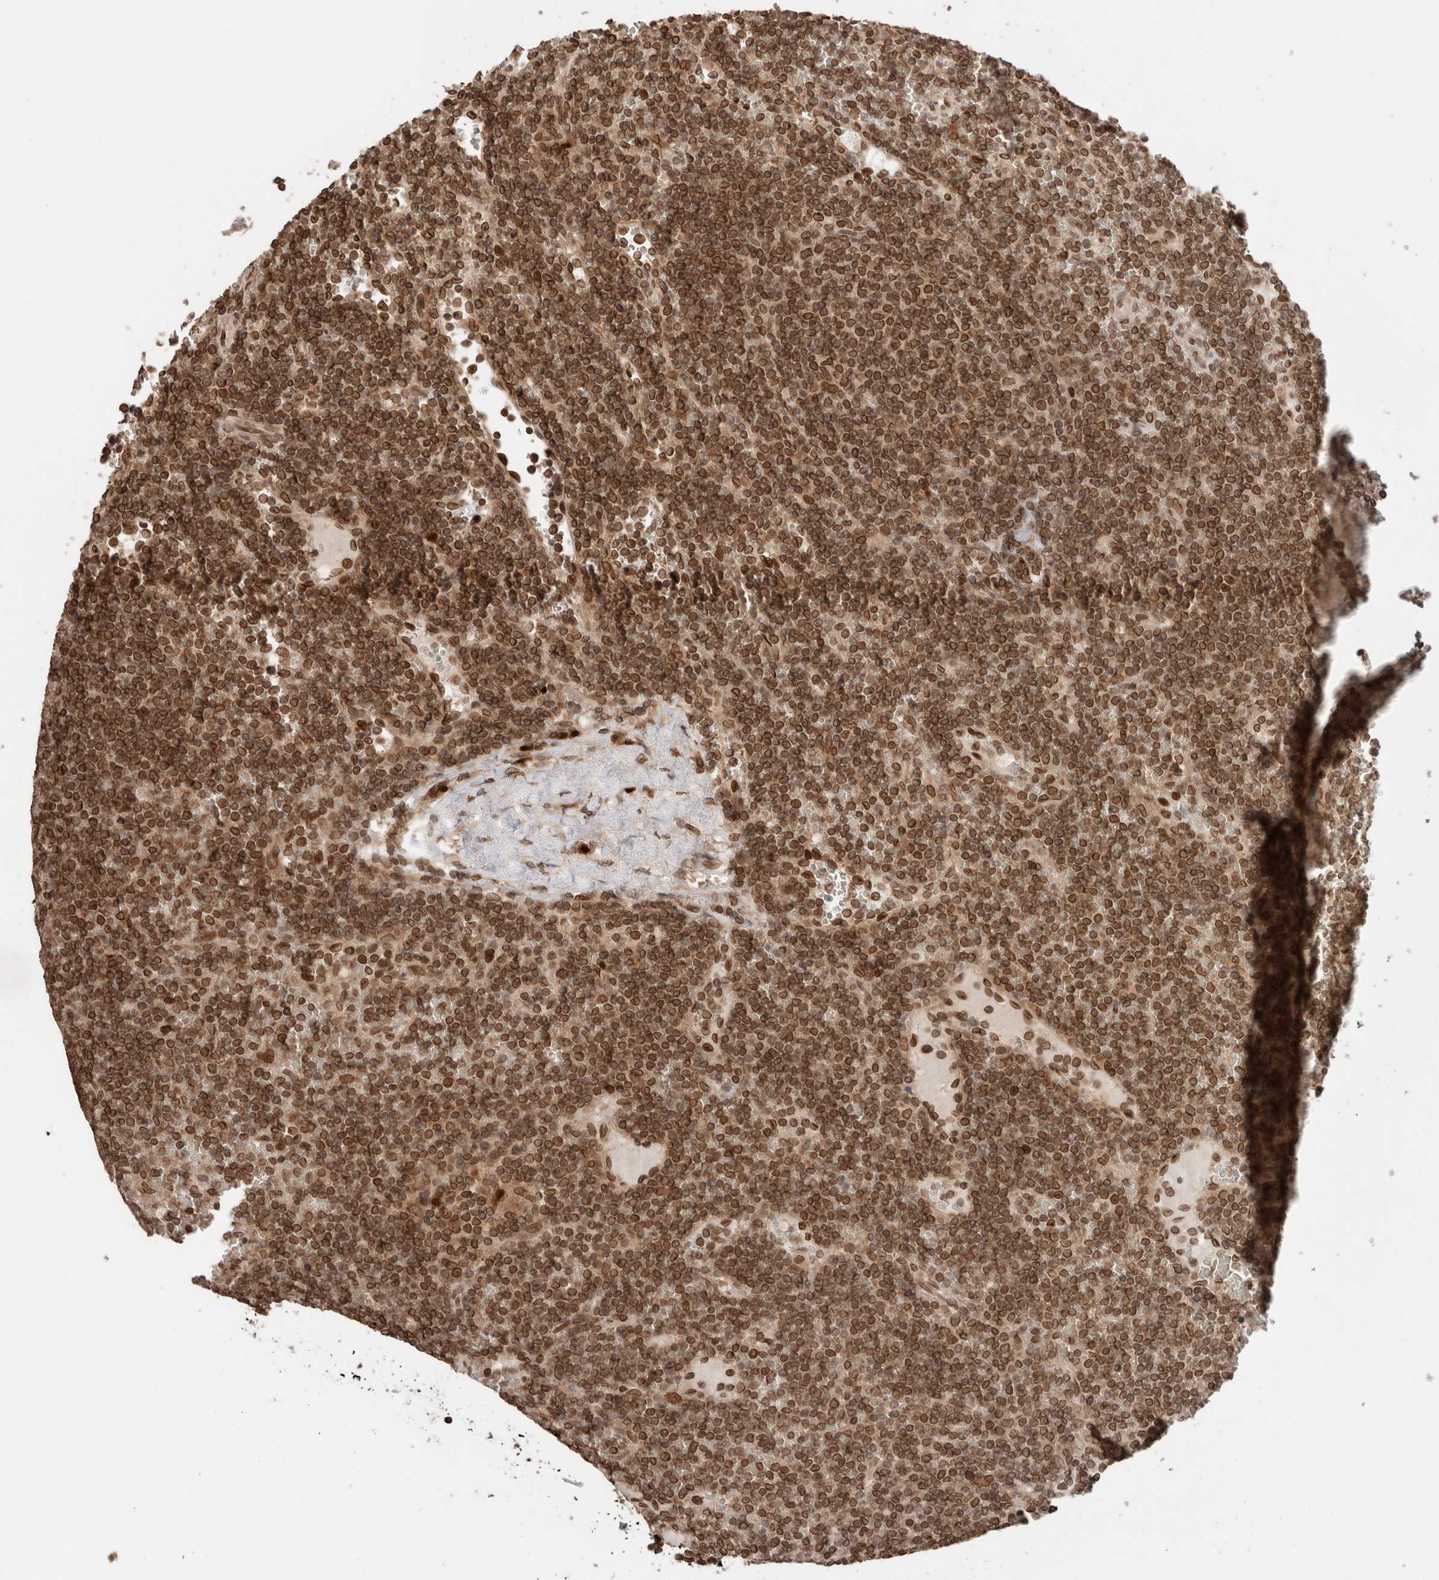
{"staining": {"intensity": "strong", "quantity": ">75%", "location": "cytoplasmic/membranous,nuclear"}, "tissue": "lymphoma", "cell_type": "Tumor cells", "image_type": "cancer", "snomed": [{"axis": "morphology", "description": "Malignant lymphoma, non-Hodgkin's type, Low grade"}, {"axis": "topography", "description": "Spleen"}], "caption": "A high amount of strong cytoplasmic/membranous and nuclear expression is appreciated in about >75% of tumor cells in low-grade malignant lymphoma, non-Hodgkin's type tissue. (DAB (3,3'-diaminobenzidine) IHC, brown staining for protein, blue staining for nuclei).", "gene": "TPR", "patient": {"sex": "female", "age": 19}}